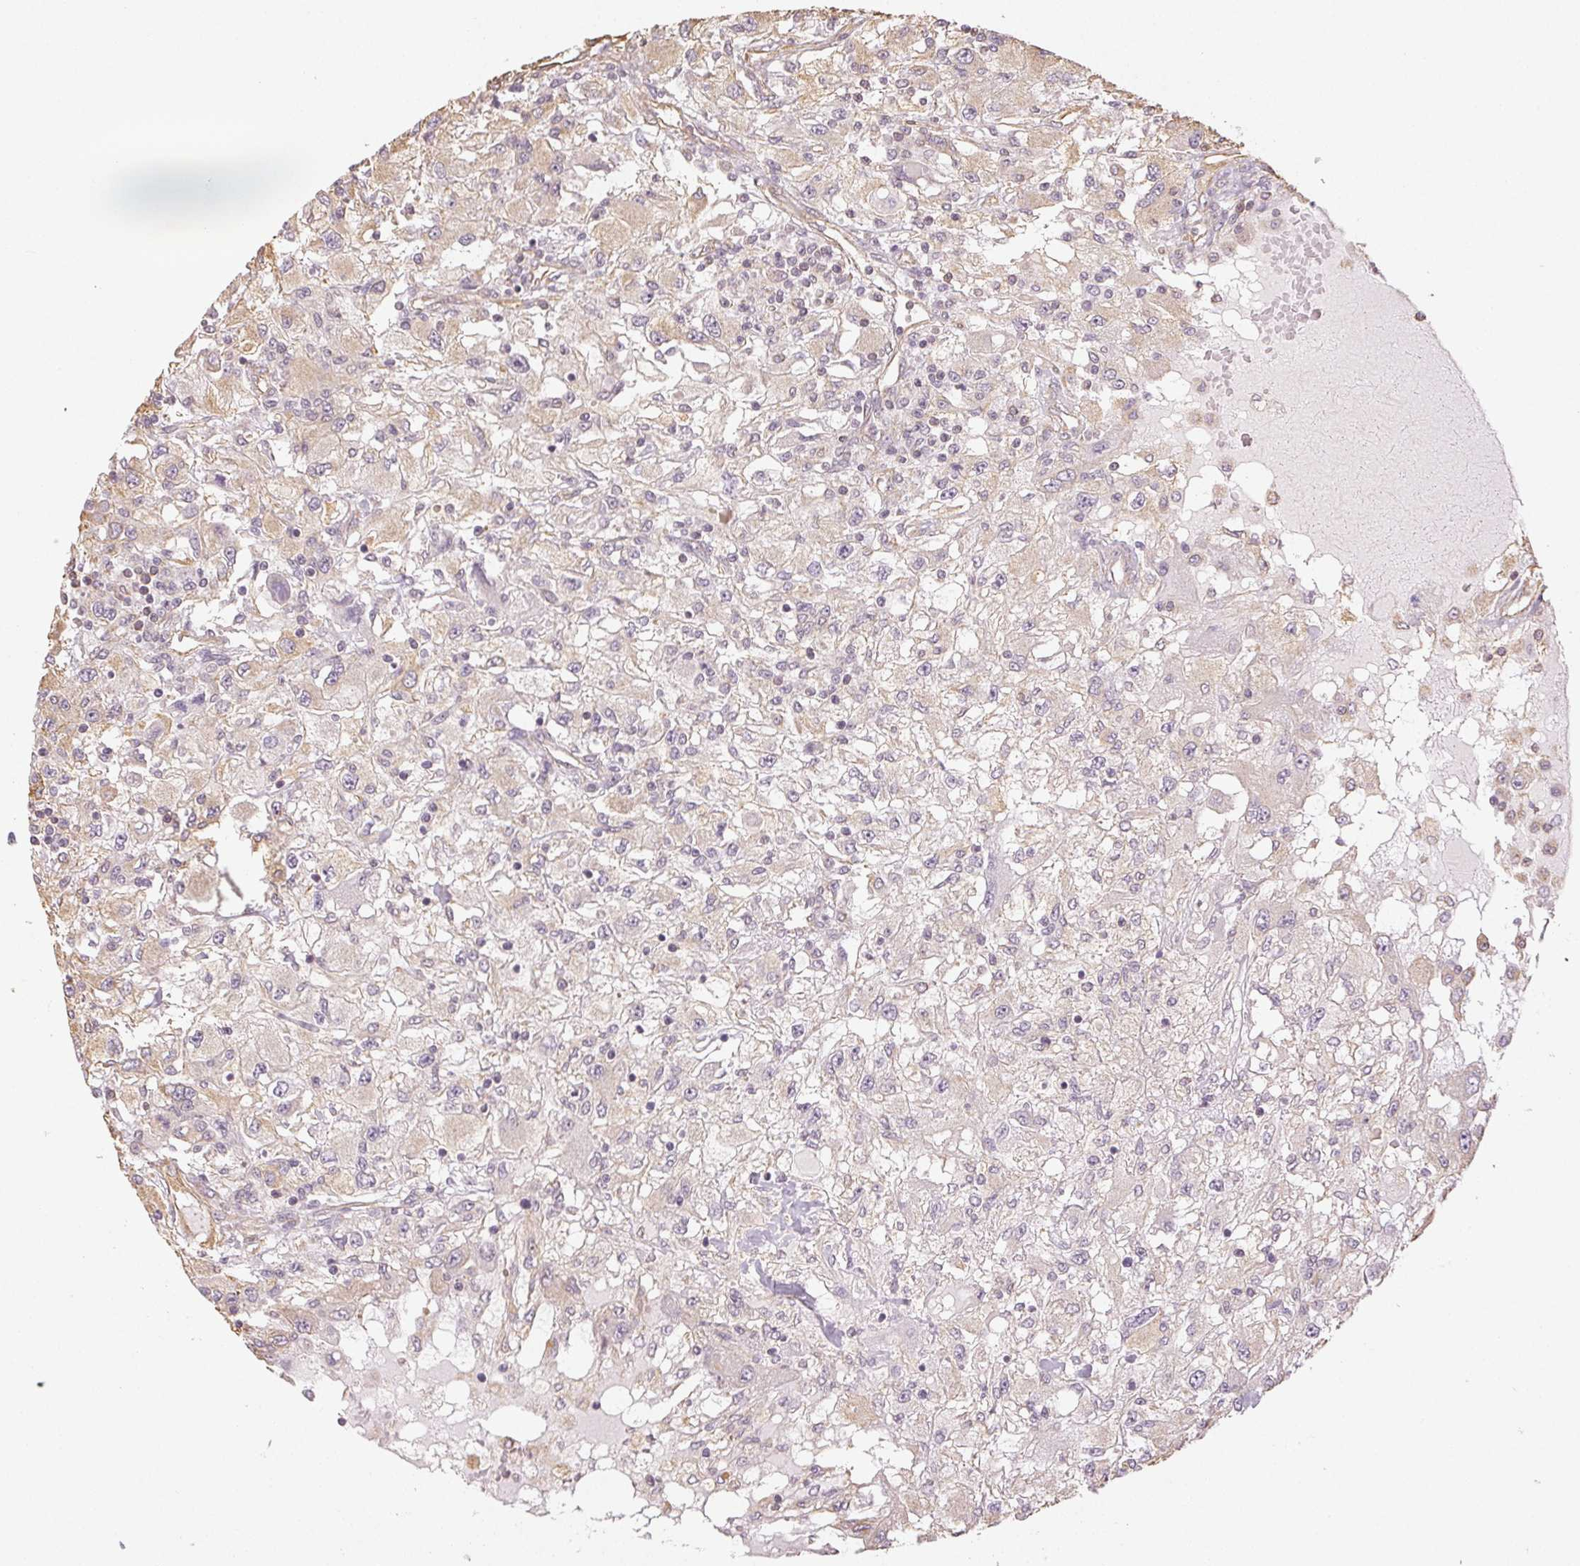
{"staining": {"intensity": "negative", "quantity": "none", "location": "none"}, "tissue": "renal cancer", "cell_type": "Tumor cells", "image_type": "cancer", "snomed": [{"axis": "morphology", "description": "Adenocarcinoma, NOS"}, {"axis": "topography", "description": "Kidney"}], "caption": "Image shows no significant protein expression in tumor cells of renal cancer.", "gene": "COL7A1", "patient": {"sex": "female", "age": 67}}